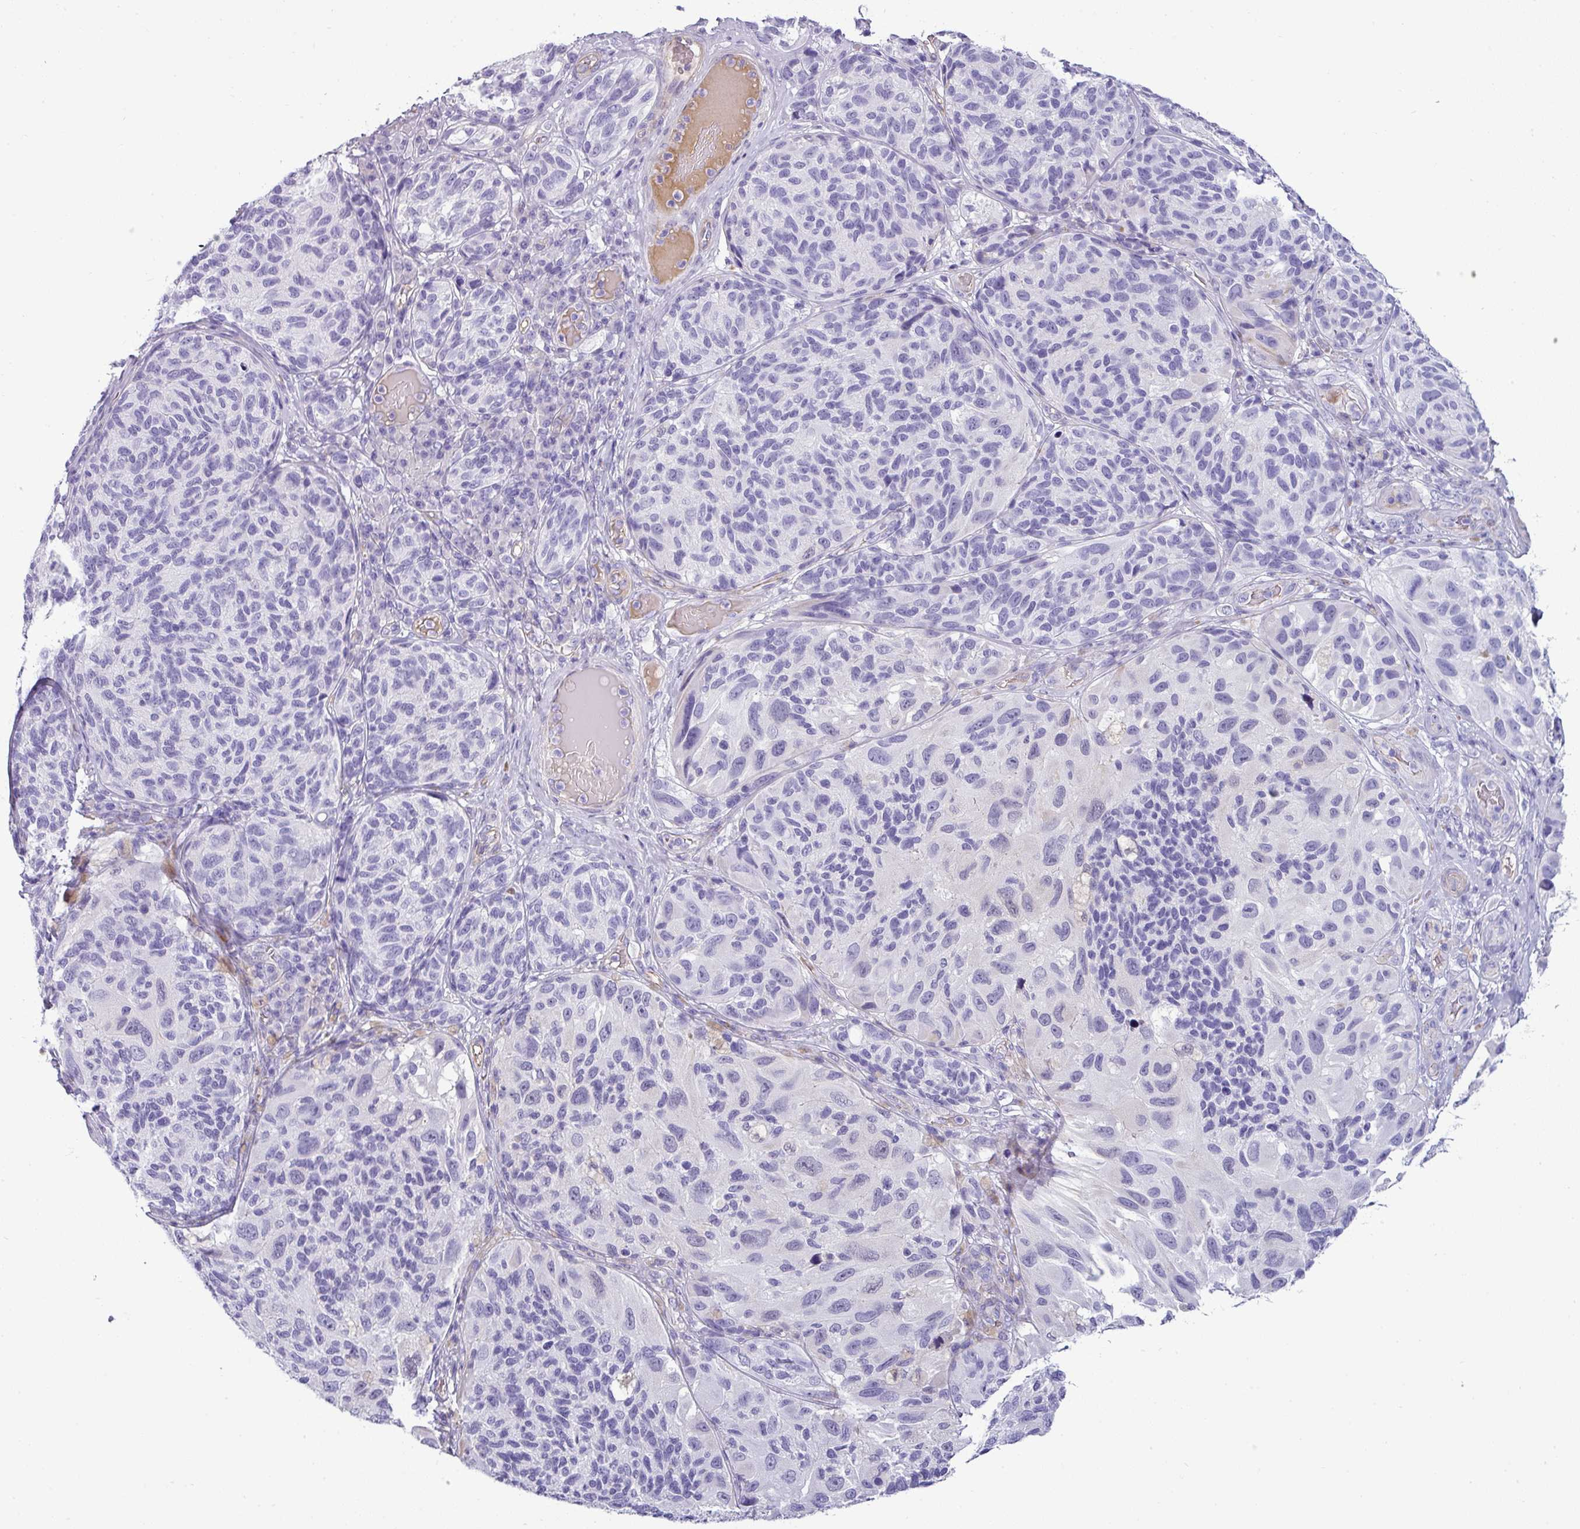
{"staining": {"intensity": "negative", "quantity": "none", "location": "none"}, "tissue": "melanoma", "cell_type": "Tumor cells", "image_type": "cancer", "snomed": [{"axis": "morphology", "description": "Malignant melanoma, NOS"}, {"axis": "topography", "description": "Skin"}], "caption": "IHC histopathology image of human melanoma stained for a protein (brown), which demonstrates no expression in tumor cells.", "gene": "VCX2", "patient": {"sex": "female", "age": 73}}